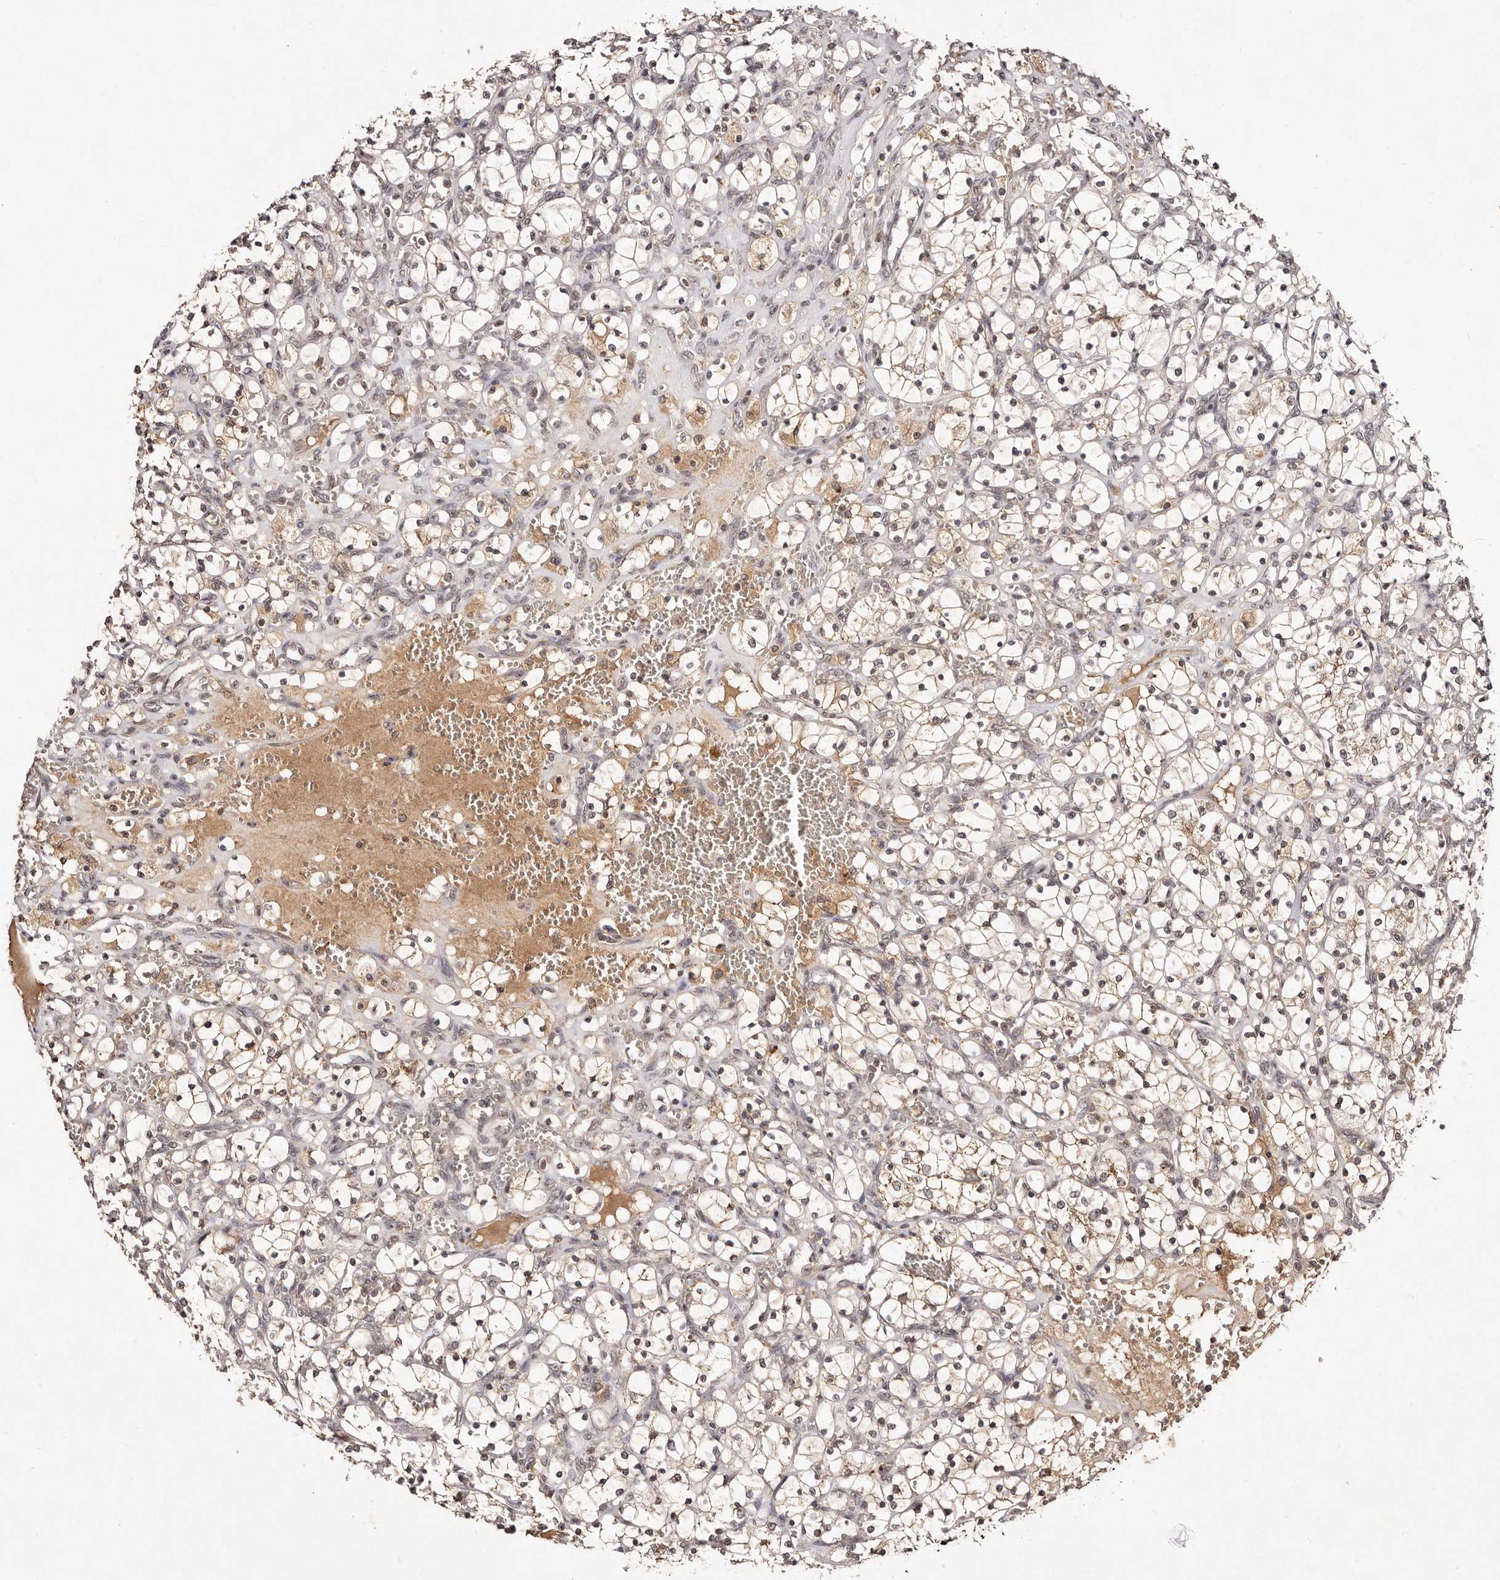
{"staining": {"intensity": "weak", "quantity": "25%-75%", "location": "cytoplasmic/membranous,nuclear"}, "tissue": "renal cancer", "cell_type": "Tumor cells", "image_type": "cancer", "snomed": [{"axis": "morphology", "description": "Adenocarcinoma, NOS"}, {"axis": "topography", "description": "Kidney"}], "caption": "Brown immunohistochemical staining in human renal cancer (adenocarcinoma) exhibits weak cytoplasmic/membranous and nuclear staining in approximately 25%-75% of tumor cells.", "gene": "BICRAL", "patient": {"sex": "female", "age": 69}}